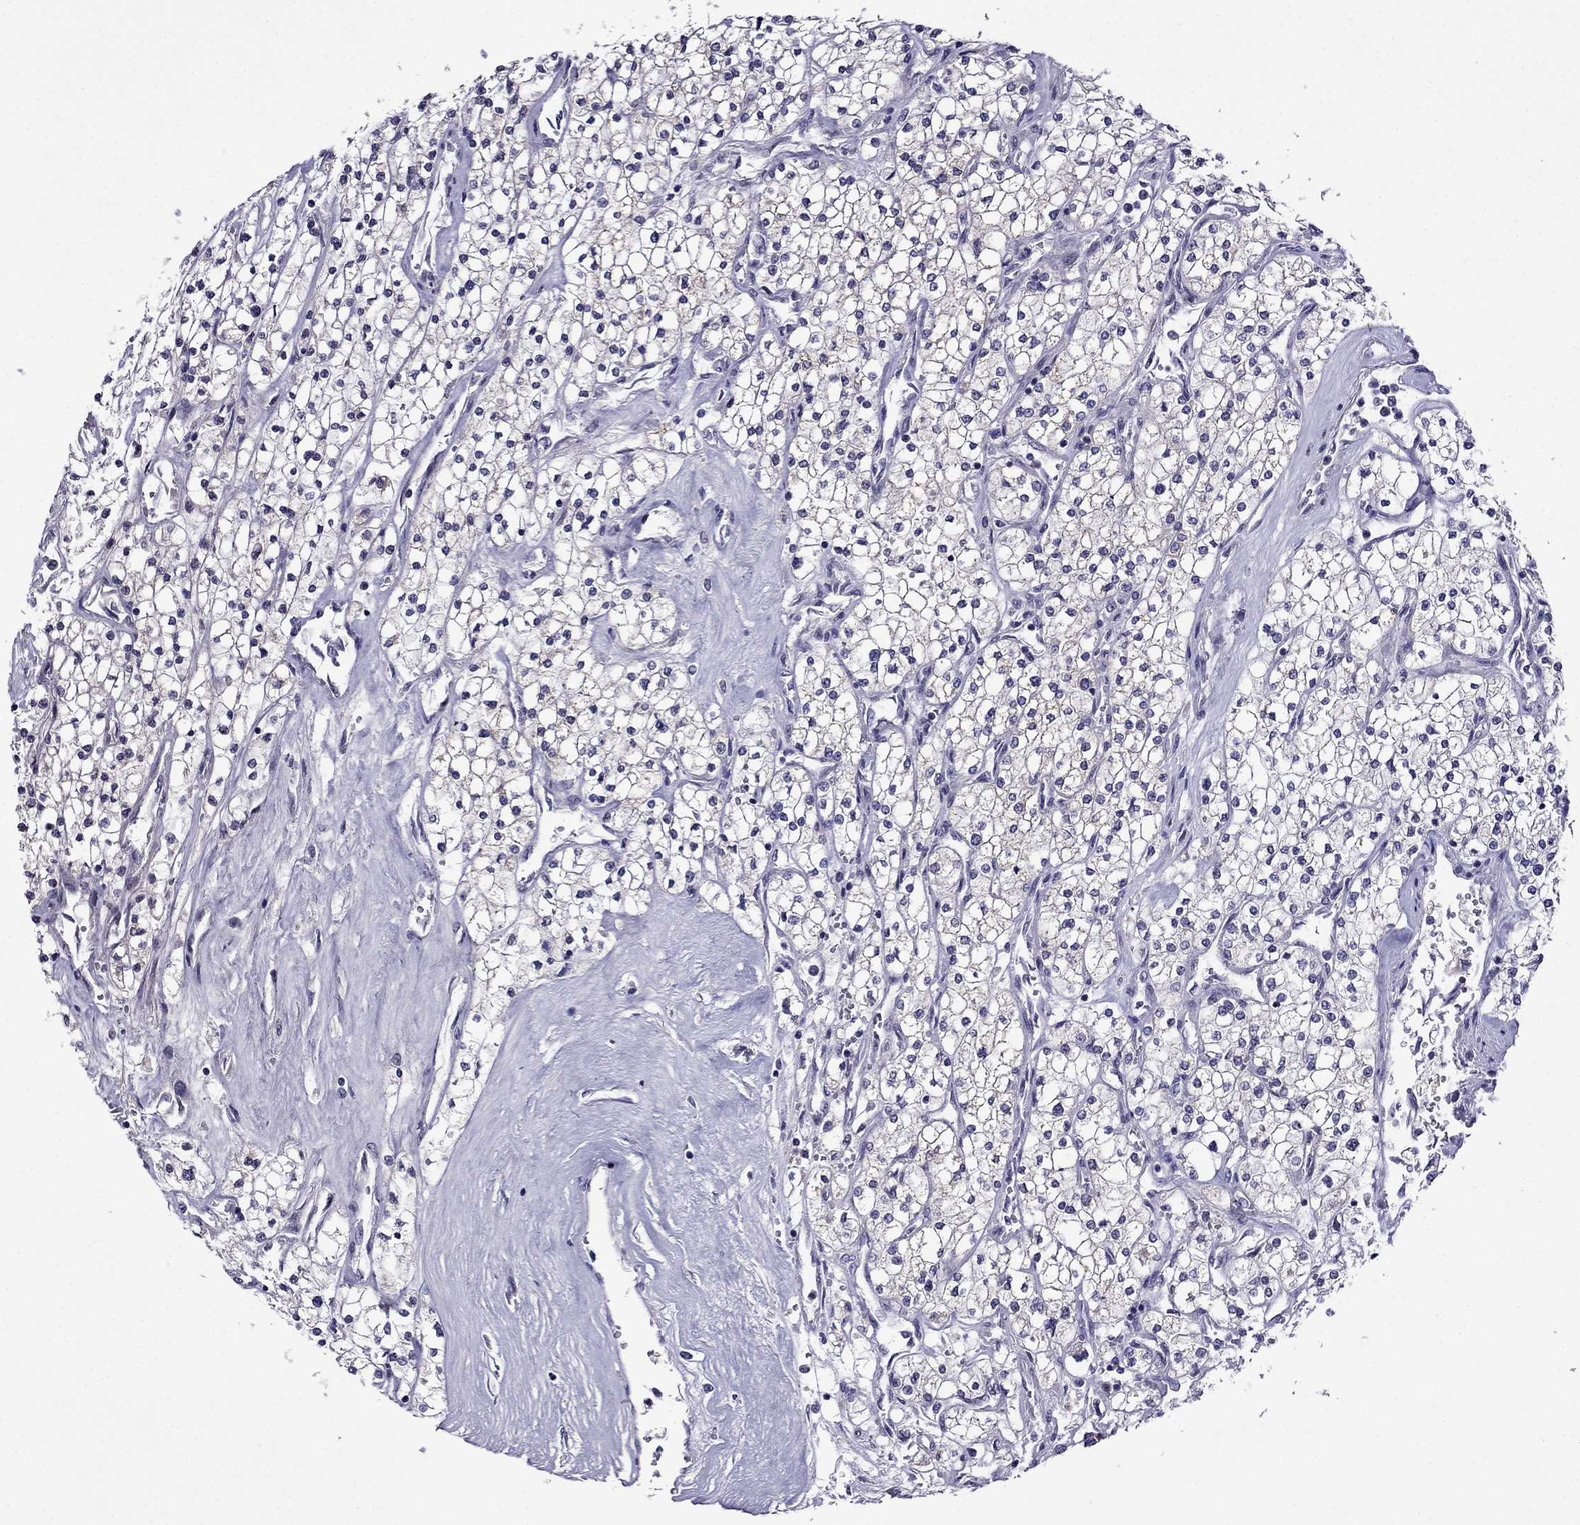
{"staining": {"intensity": "moderate", "quantity": "<25%", "location": "cytoplasmic/membranous"}, "tissue": "renal cancer", "cell_type": "Tumor cells", "image_type": "cancer", "snomed": [{"axis": "morphology", "description": "Adenocarcinoma, NOS"}, {"axis": "topography", "description": "Kidney"}], "caption": "A high-resolution photomicrograph shows immunohistochemistry (IHC) staining of renal cancer (adenocarcinoma), which shows moderate cytoplasmic/membranous positivity in approximately <25% of tumor cells.", "gene": "SPTBN4", "patient": {"sex": "male", "age": 80}}